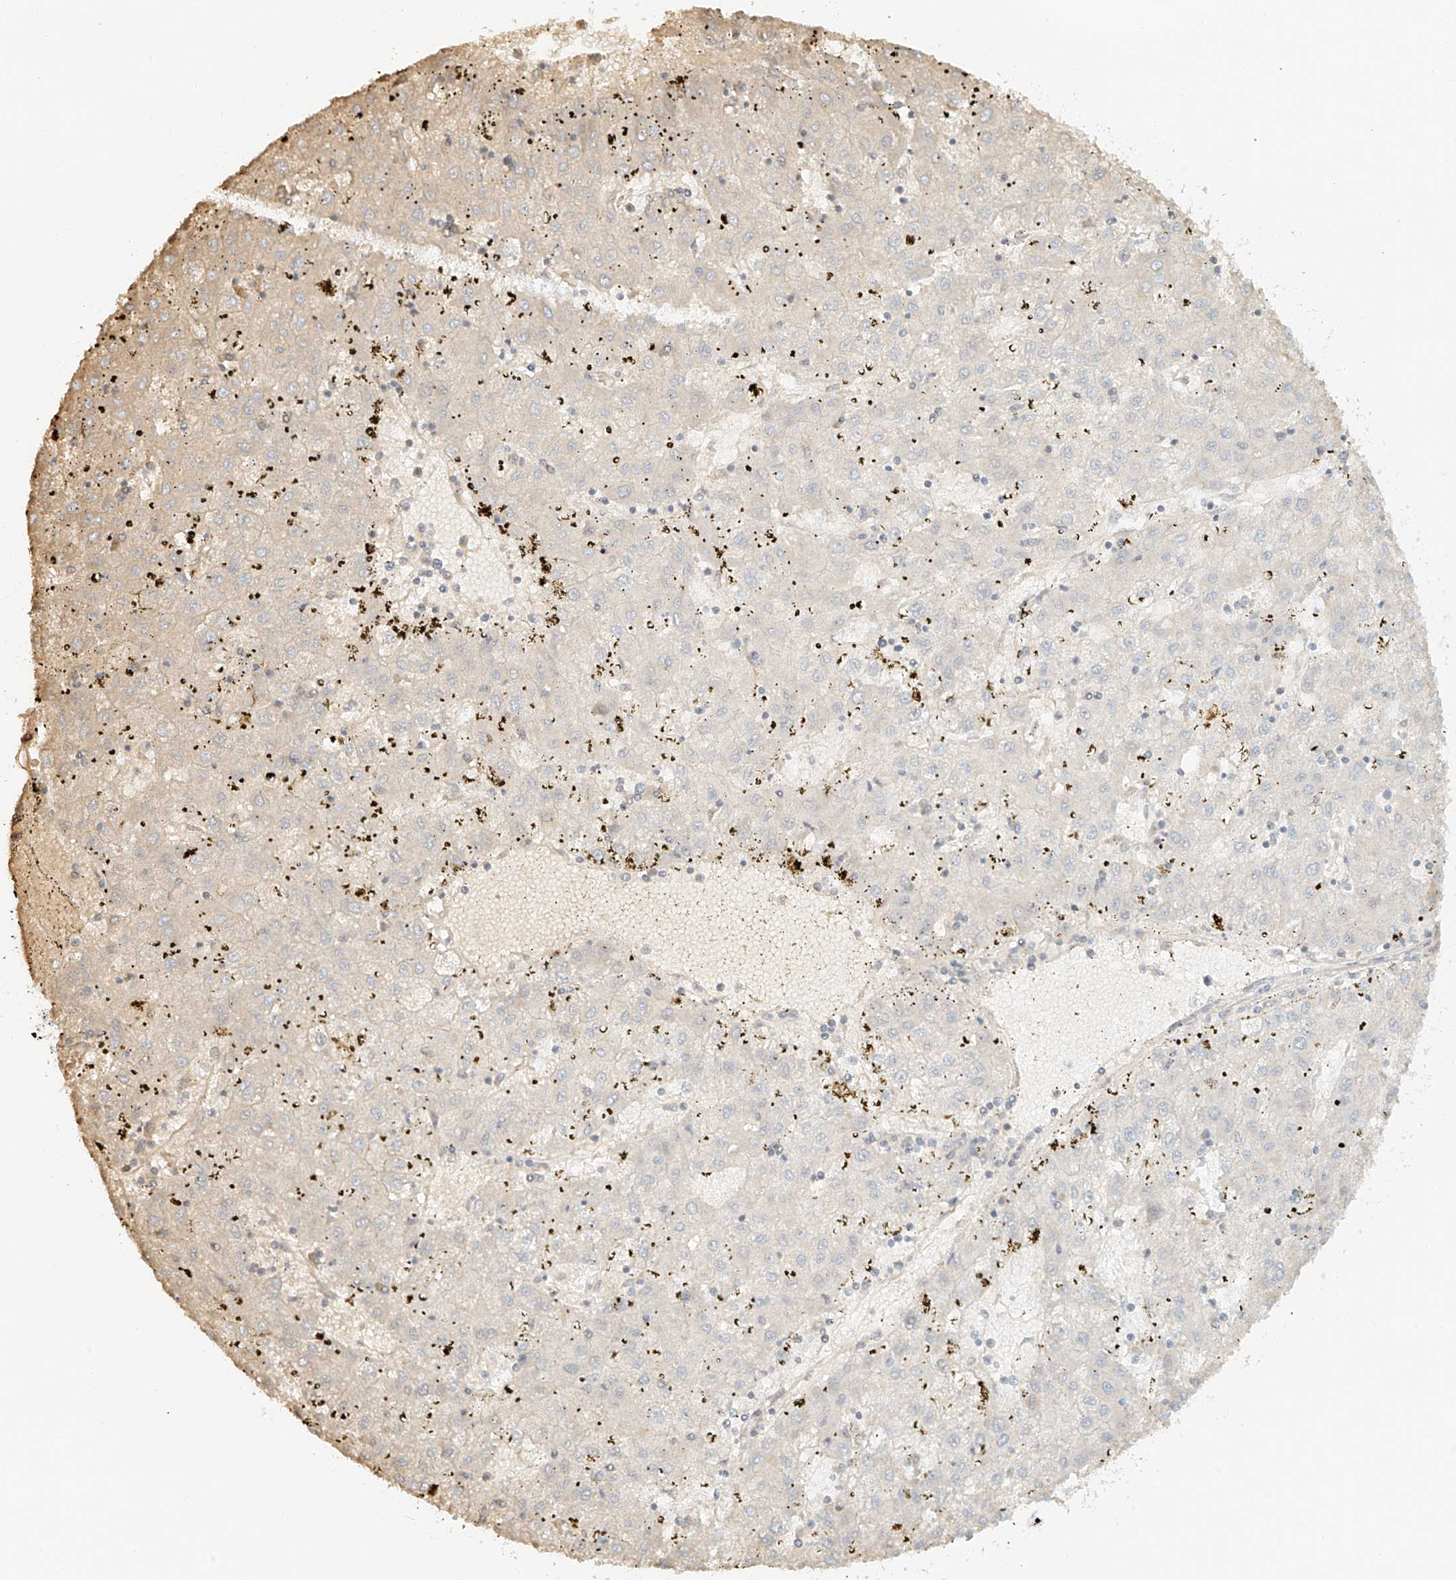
{"staining": {"intensity": "negative", "quantity": "none", "location": "none"}, "tissue": "liver cancer", "cell_type": "Tumor cells", "image_type": "cancer", "snomed": [{"axis": "morphology", "description": "Carcinoma, Hepatocellular, NOS"}, {"axis": "topography", "description": "Liver"}], "caption": "The immunohistochemistry image has no significant expression in tumor cells of hepatocellular carcinoma (liver) tissue.", "gene": "UPK1B", "patient": {"sex": "male", "age": 72}}